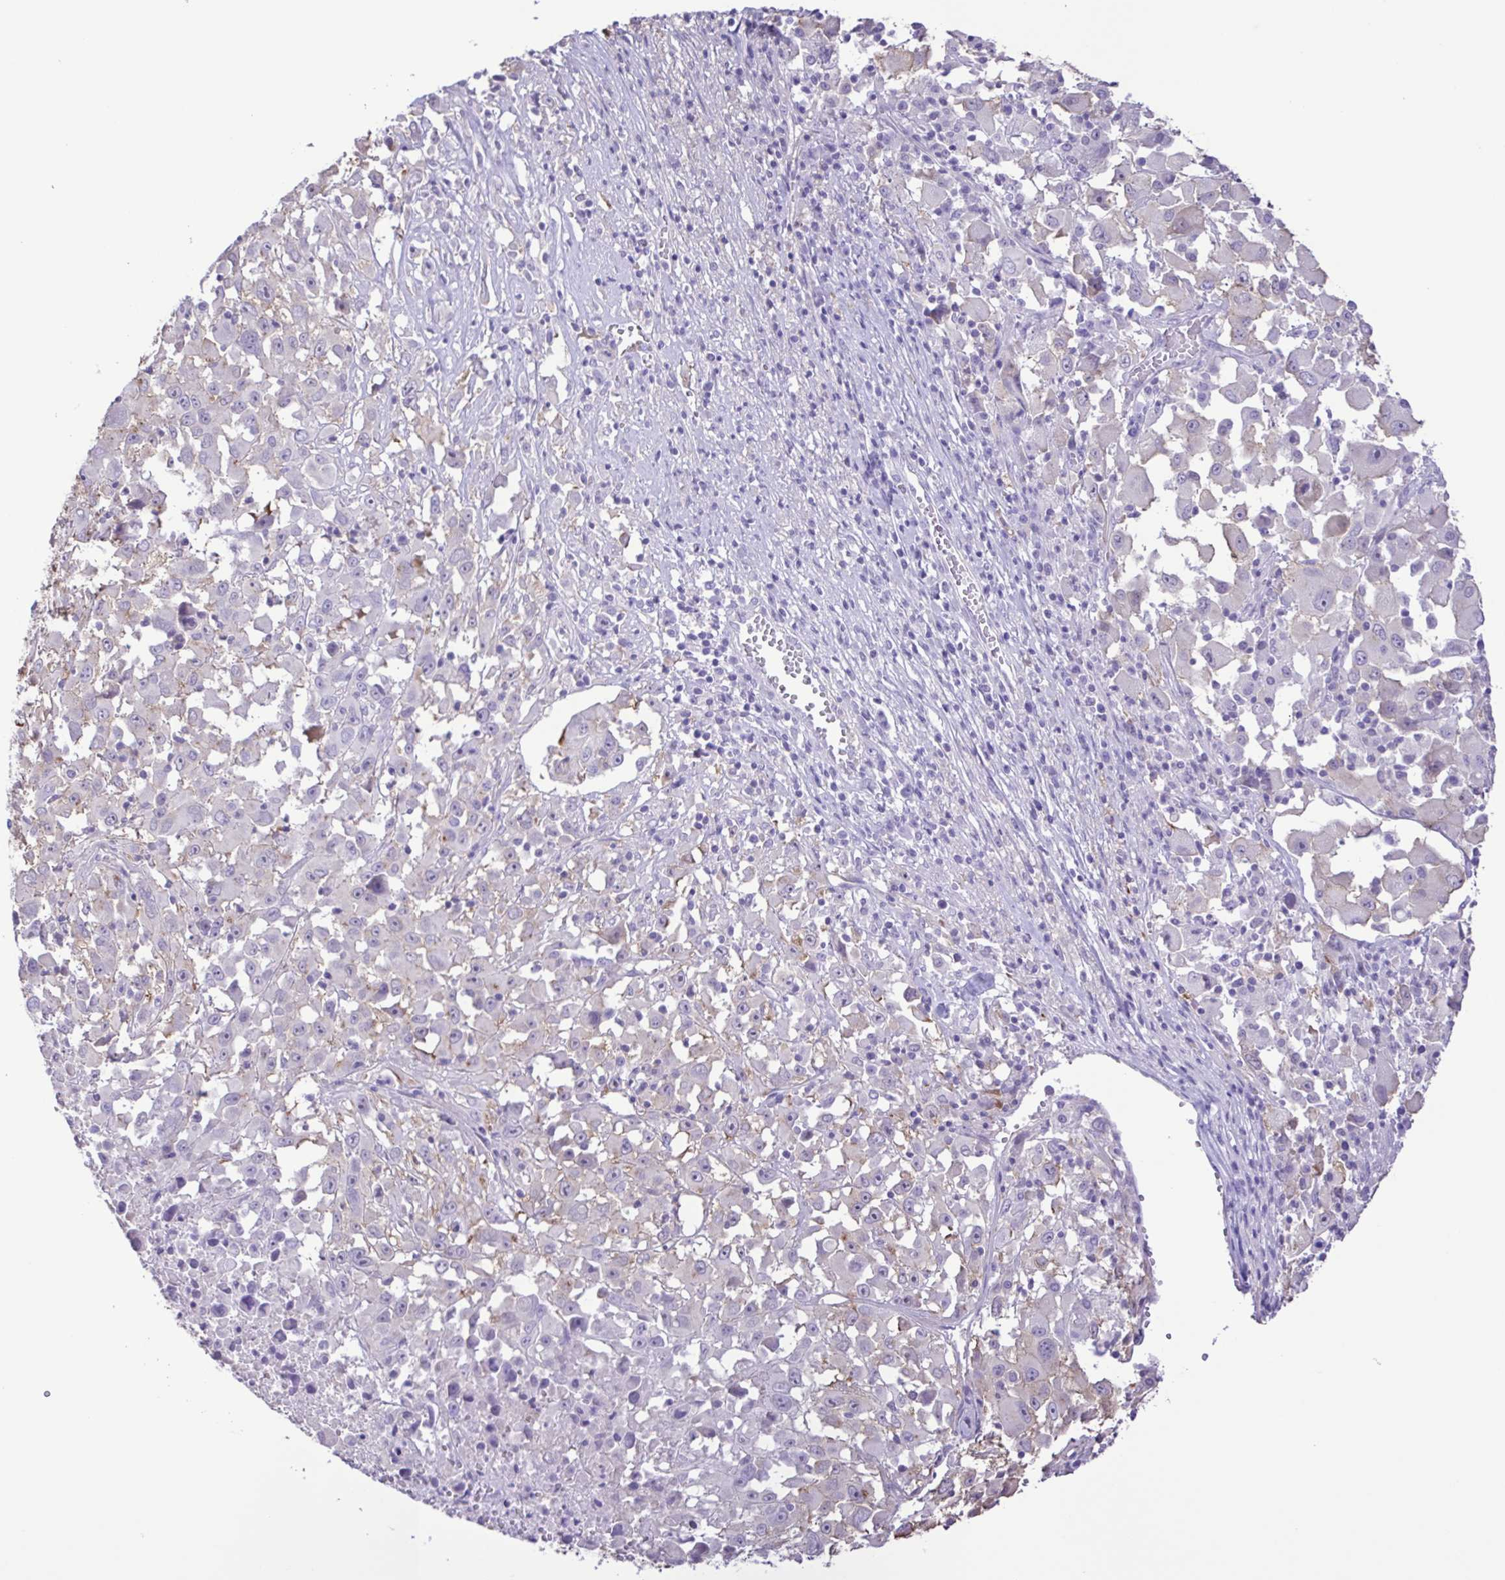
{"staining": {"intensity": "negative", "quantity": "none", "location": "none"}, "tissue": "melanoma", "cell_type": "Tumor cells", "image_type": "cancer", "snomed": [{"axis": "morphology", "description": "Malignant melanoma, Metastatic site"}, {"axis": "topography", "description": "Soft tissue"}], "caption": "High power microscopy histopathology image of an immunohistochemistry micrograph of malignant melanoma (metastatic site), revealing no significant positivity in tumor cells.", "gene": "CYP17A1", "patient": {"sex": "male", "age": 50}}